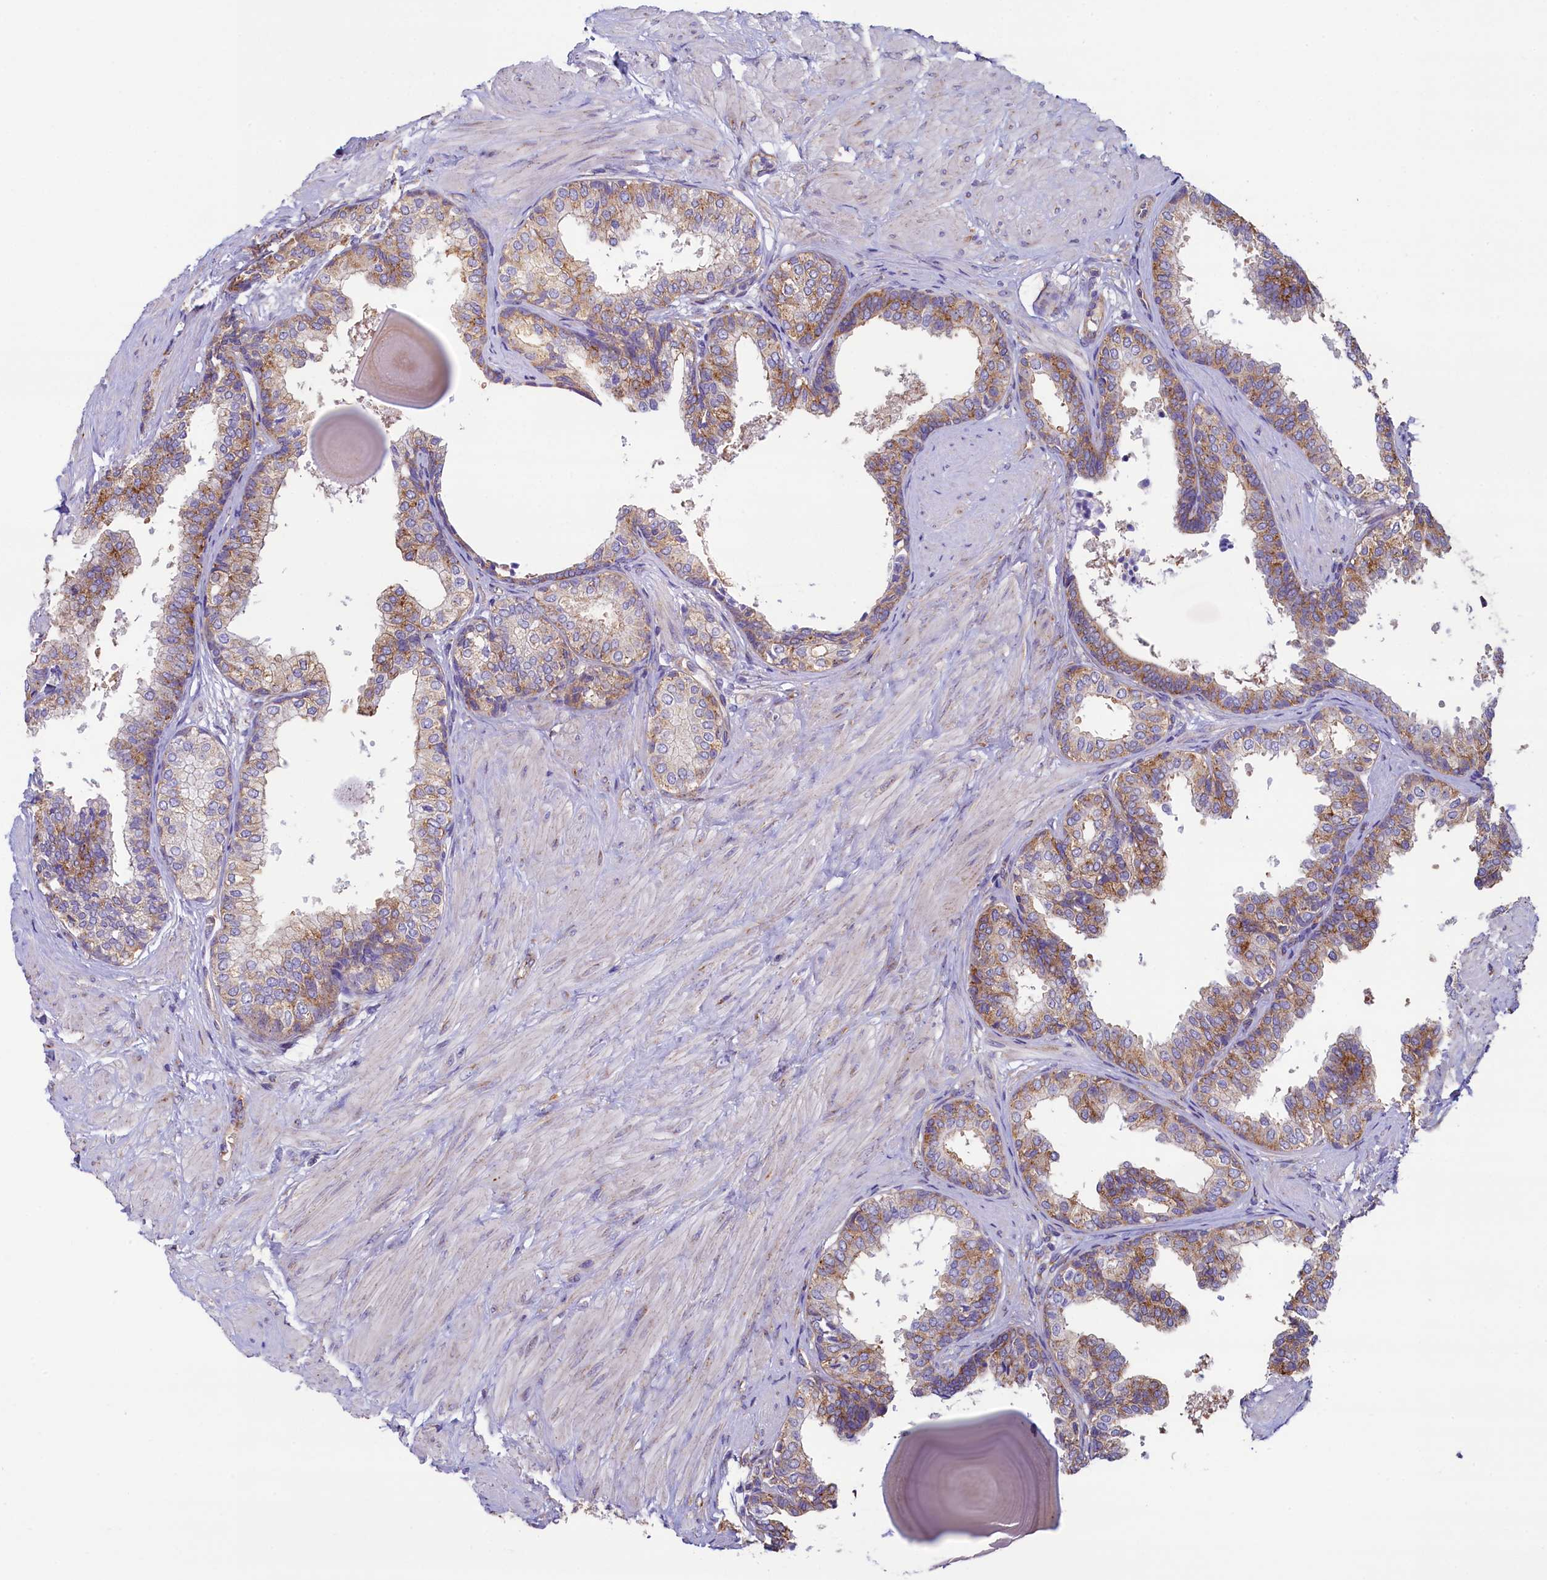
{"staining": {"intensity": "moderate", "quantity": ">75%", "location": "cytoplasmic/membranous"}, "tissue": "prostate", "cell_type": "Glandular cells", "image_type": "normal", "snomed": [{"axis": "morphology", "description": "Normal tissue, NOS"}, {"axis": "topography", "description": "Prostate"}], "caption": "Glandular cells exhibit medium levels of moderate cytoplasmic/membranous positivity in about >75% of cells in unremarkable human prostate. The protein of interest is shown in brown color, while the nuclei are stained blue.", "gene": "GPR21", "patient": {"sex": "male", "age": 48}}